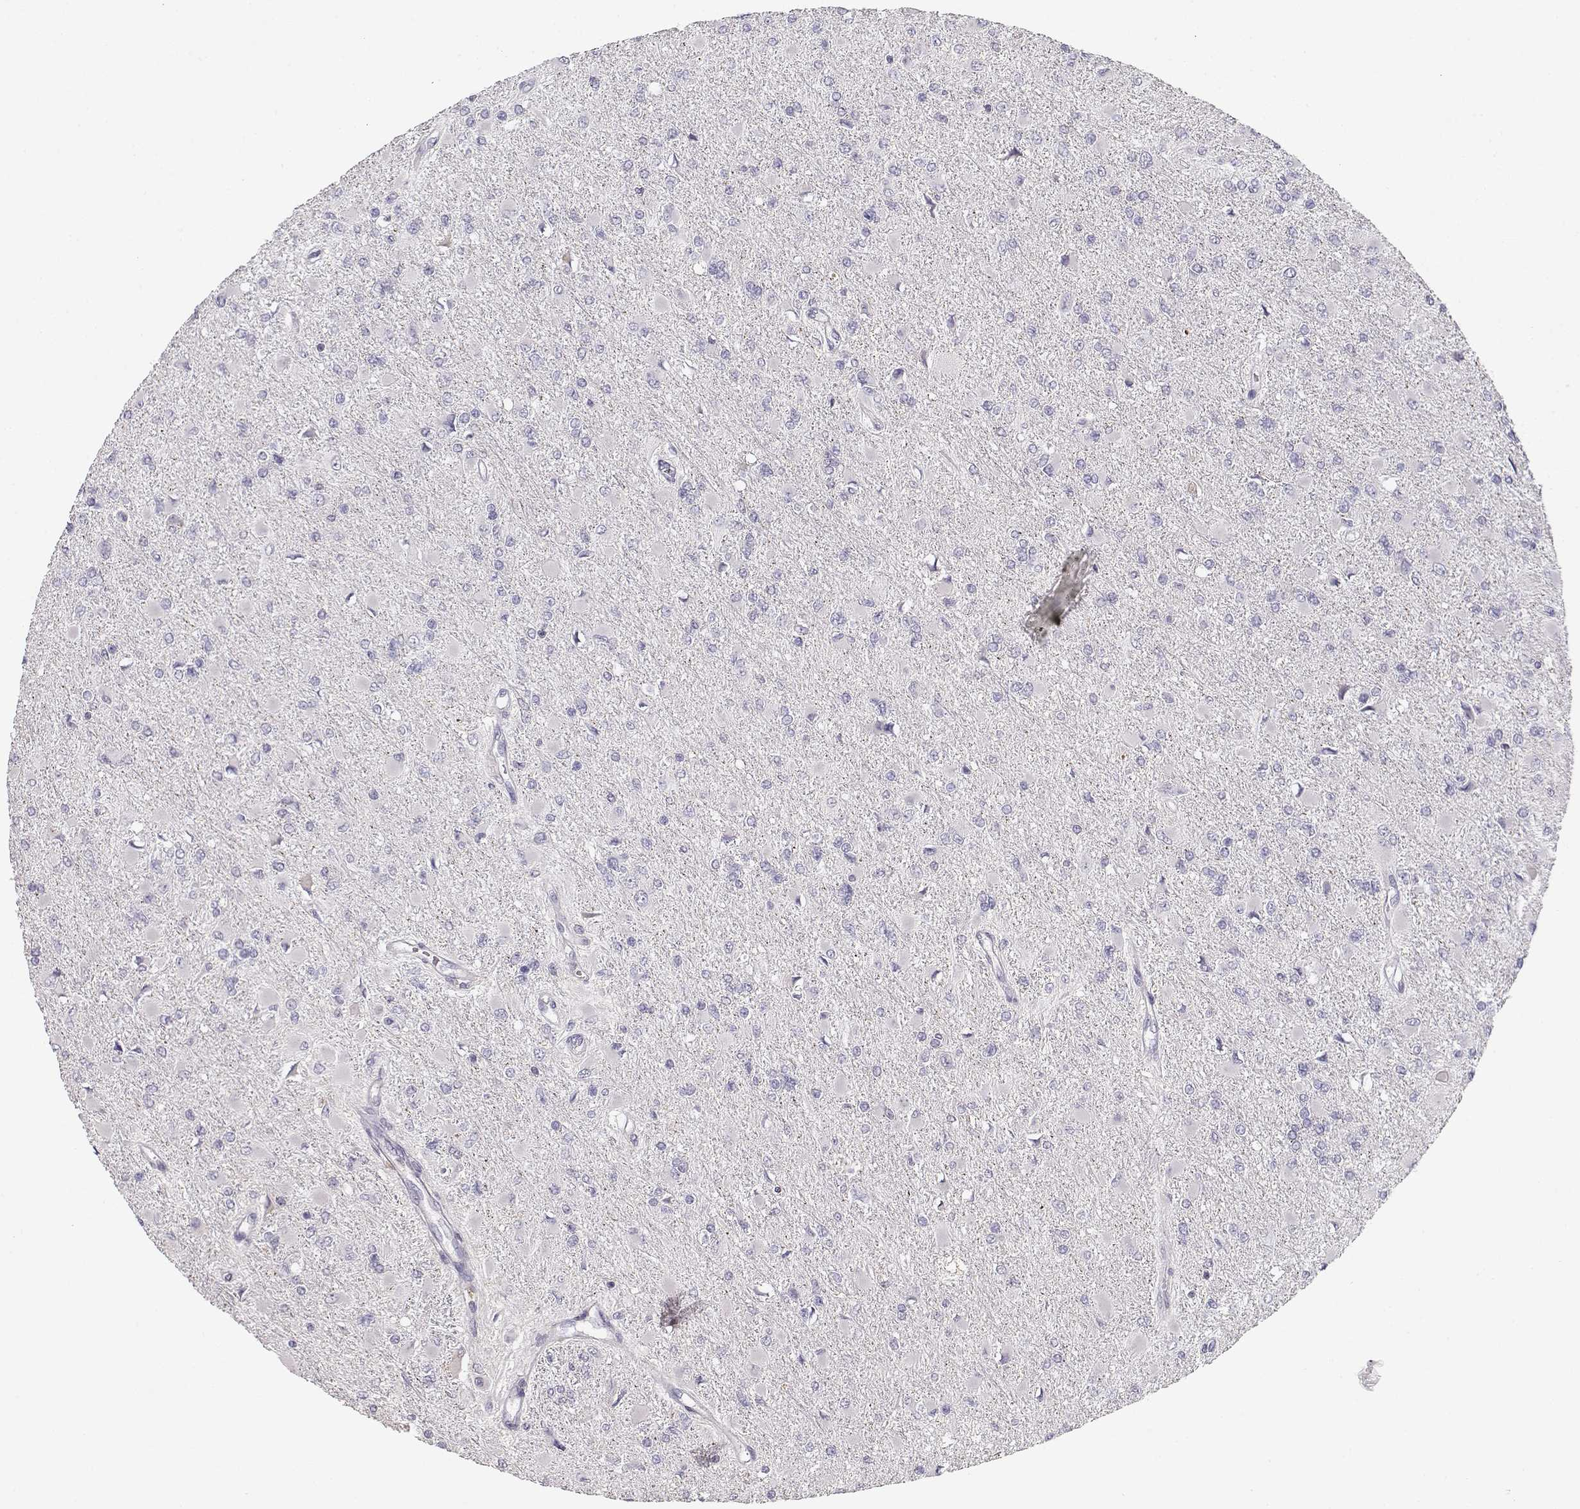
{"staining": {"intensity": "negative", "quantity": "none", "location": "none"}, "tissue": "glioma", "cell_type": "Tumor cells", "image_type": "cancer", "snomed": [{"axis": "morphology", "description": "Glioma, malignant, High grade"}, {"axis": "topography", "description": "Cerebral cortex"}], "caption": "An IHC image of glioma is shown. There is no staining in tumor cells of glioma.", "gene": "VAV1", "patient": {"sex": "female", "age": 36}}